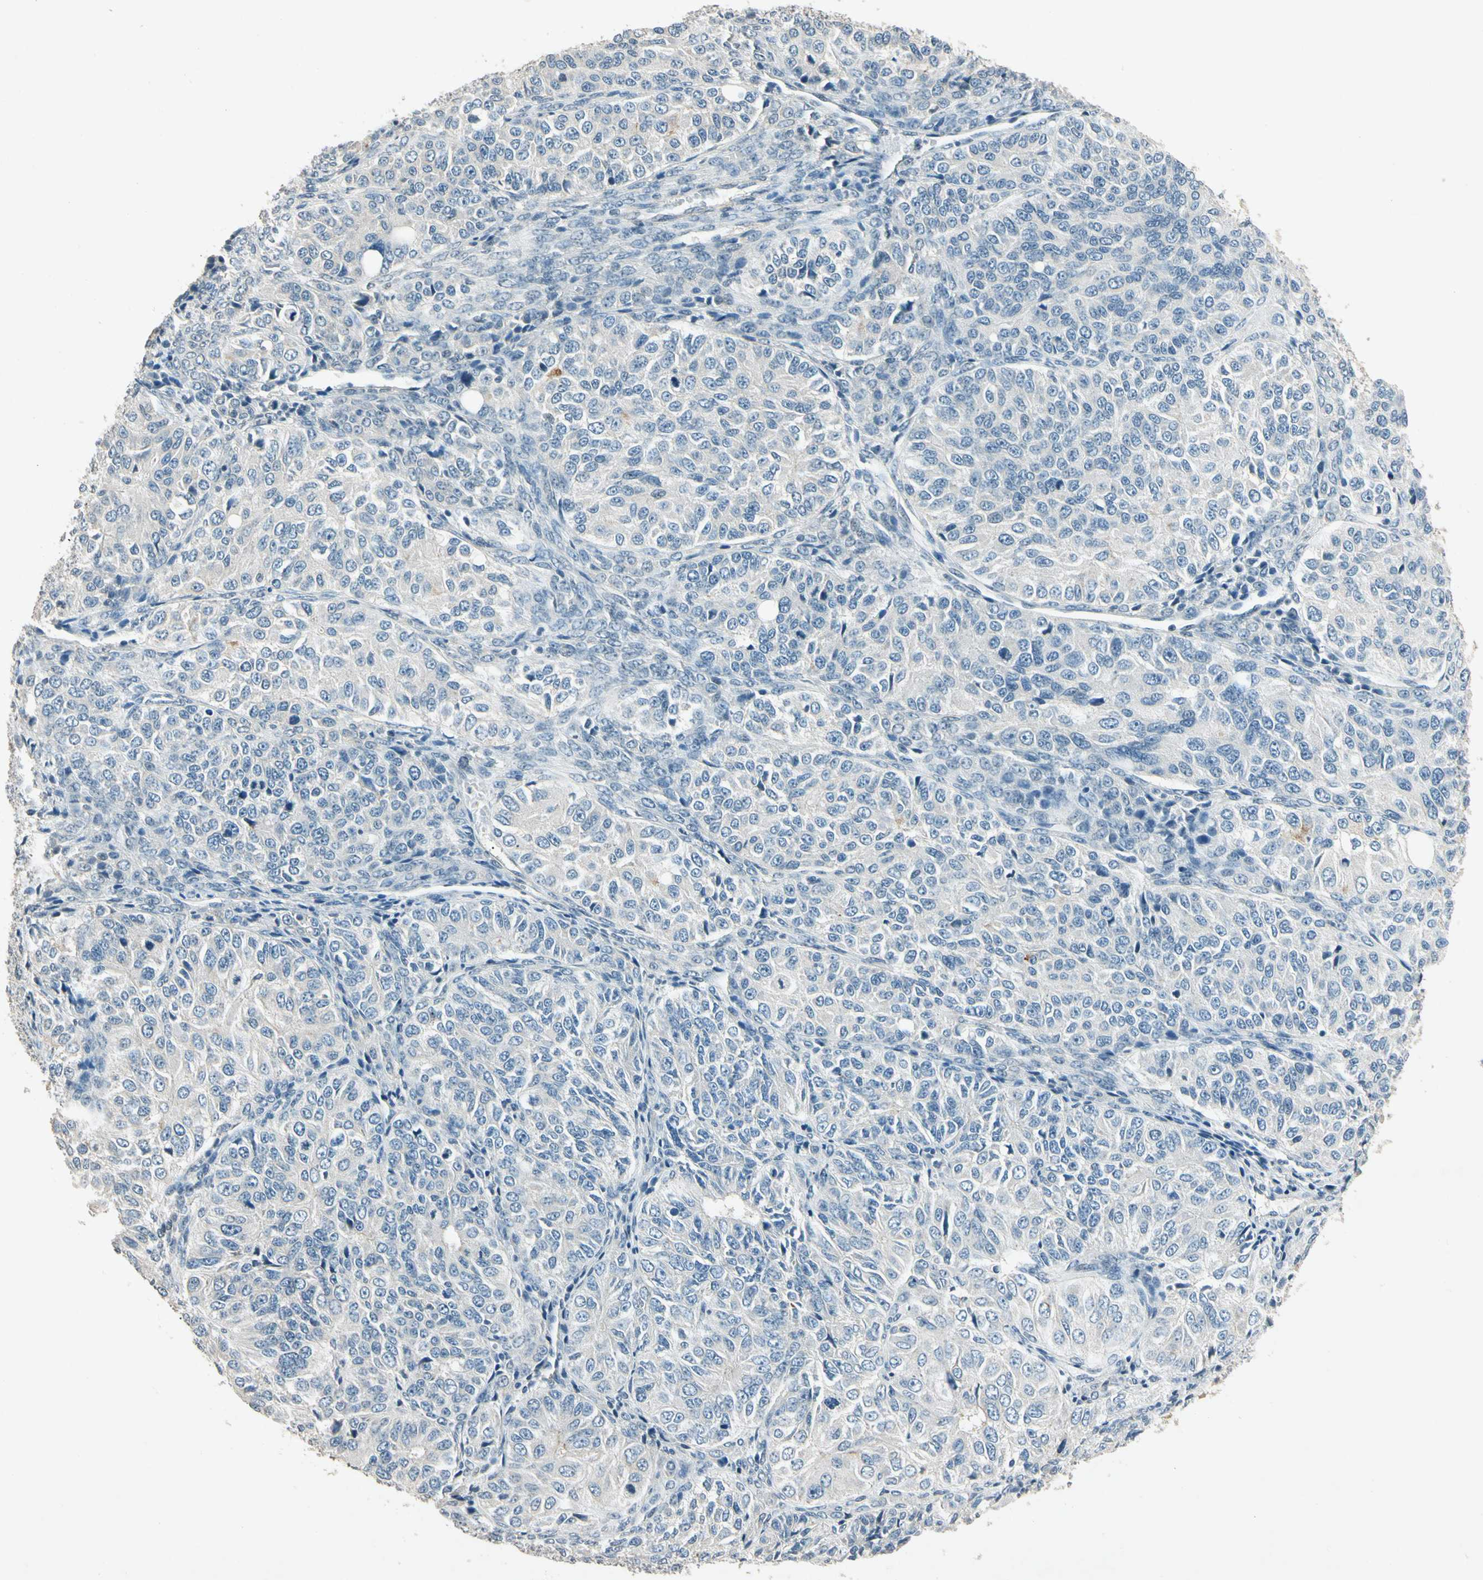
{"staining": {"intensity": "negative", "quantity": "none", "location": "none"}, "tissue": "ovarian cancer", "cell_type": "Tumor cells", "image_type": "cancer", "snomed": [{"axis": "morphology", "description": "Carcinoma, endometroid"}, {"axis": "topography", "description": "Ovary"}], "caption": "Tumor cells show no significant expression in ovarian cancer (endometroid carcinoma).", "gene": "ZBTB4", "patient": {"sex": "female", "age": 51}}